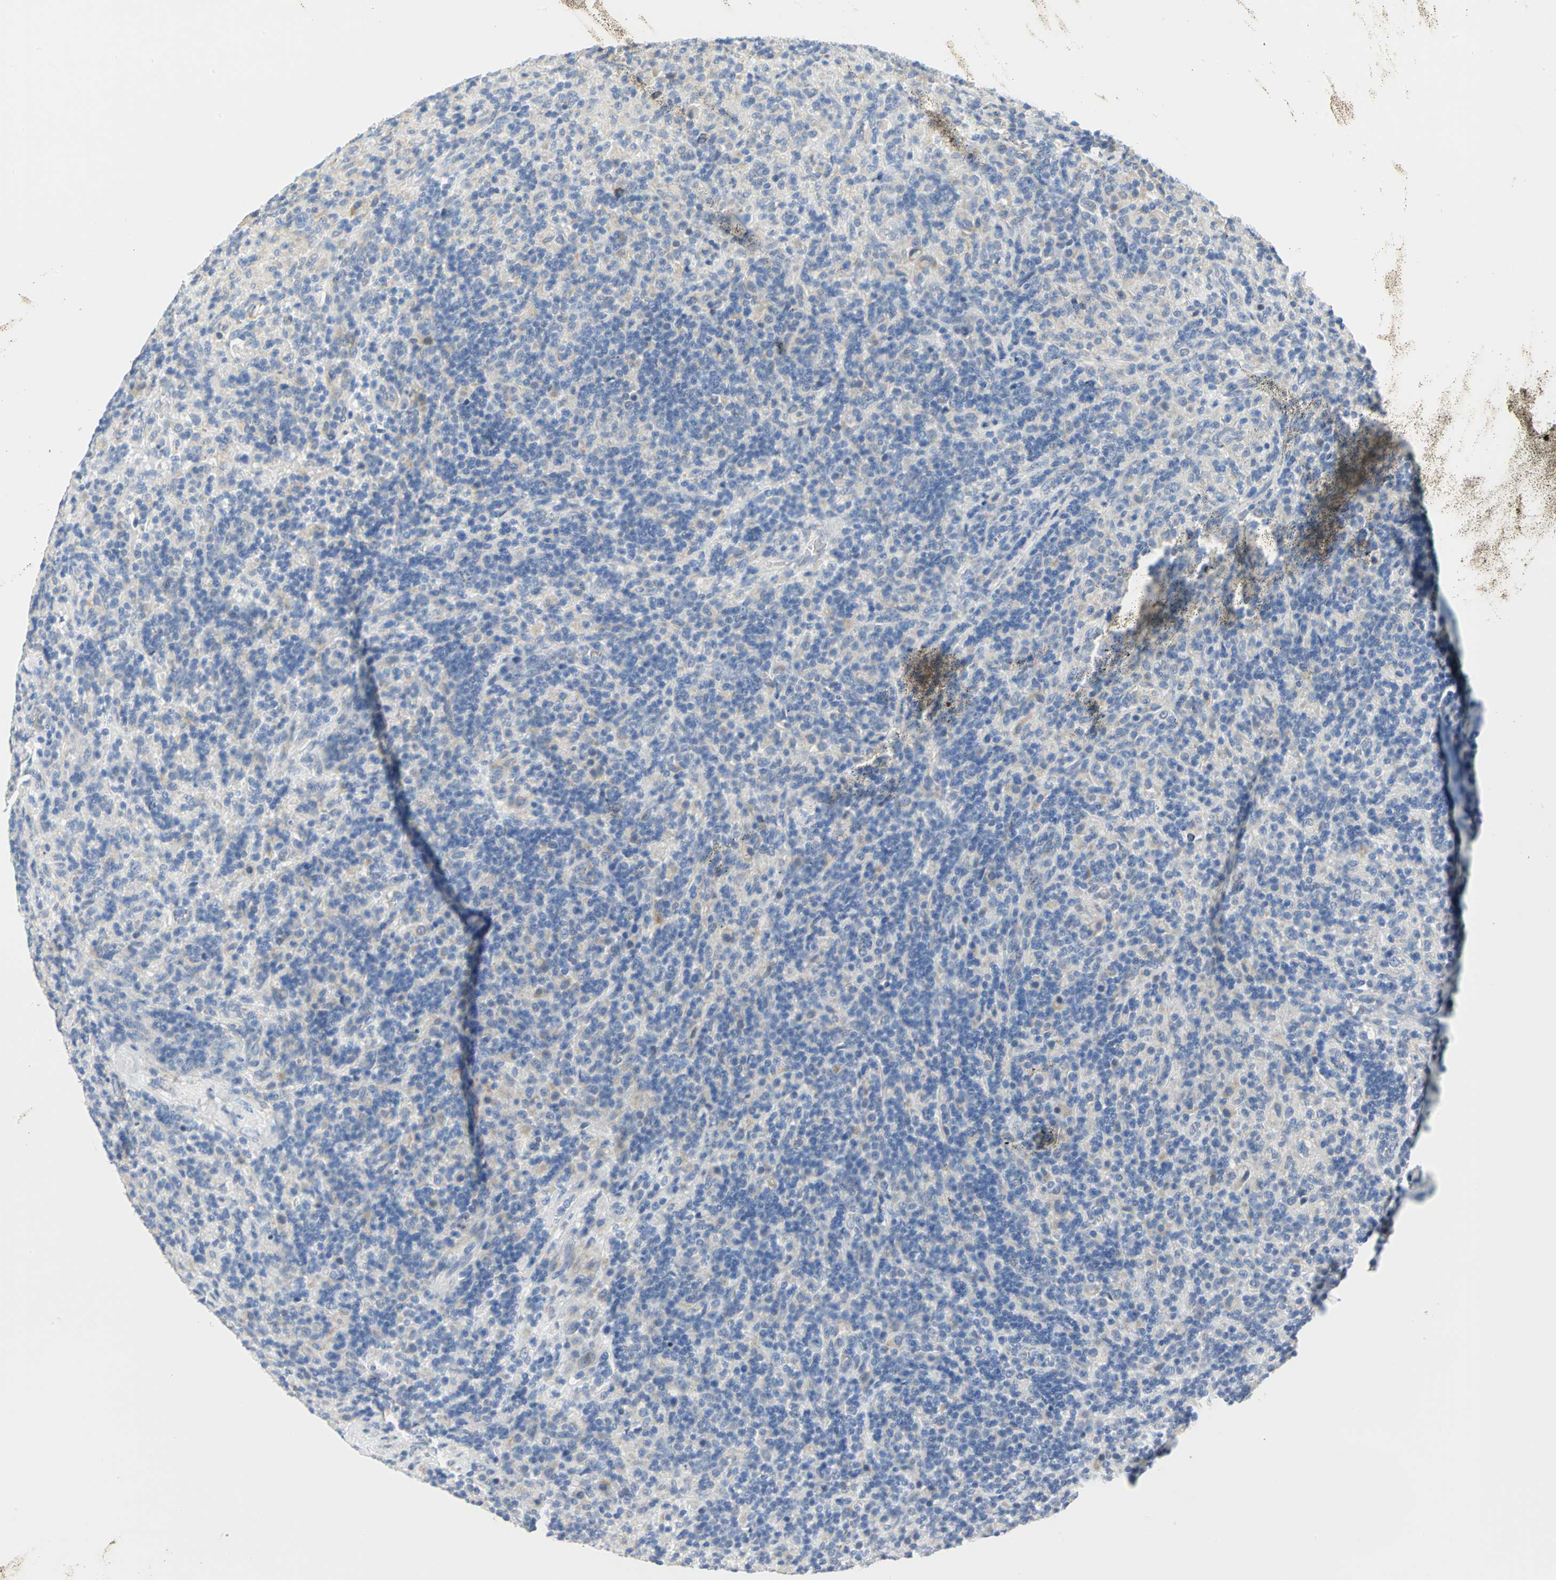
{"staining": {"intensity": "negative", "quantity": "none", "location": "none"}, "tissue": "lymphoma", "cell_type": "Tumor cells", "image_type": "cancer", "snomed": [{"axis": "morphology", "description": "Hodgkin's disease, NOS"}, {"axis": "topography", "description": "Lymph node"}], "caption": "There is no significant positivity in tumor cells of Hodgkin's disease.", "gene": "GNRH2", "patient": {"sex": "male", "age": 70}}